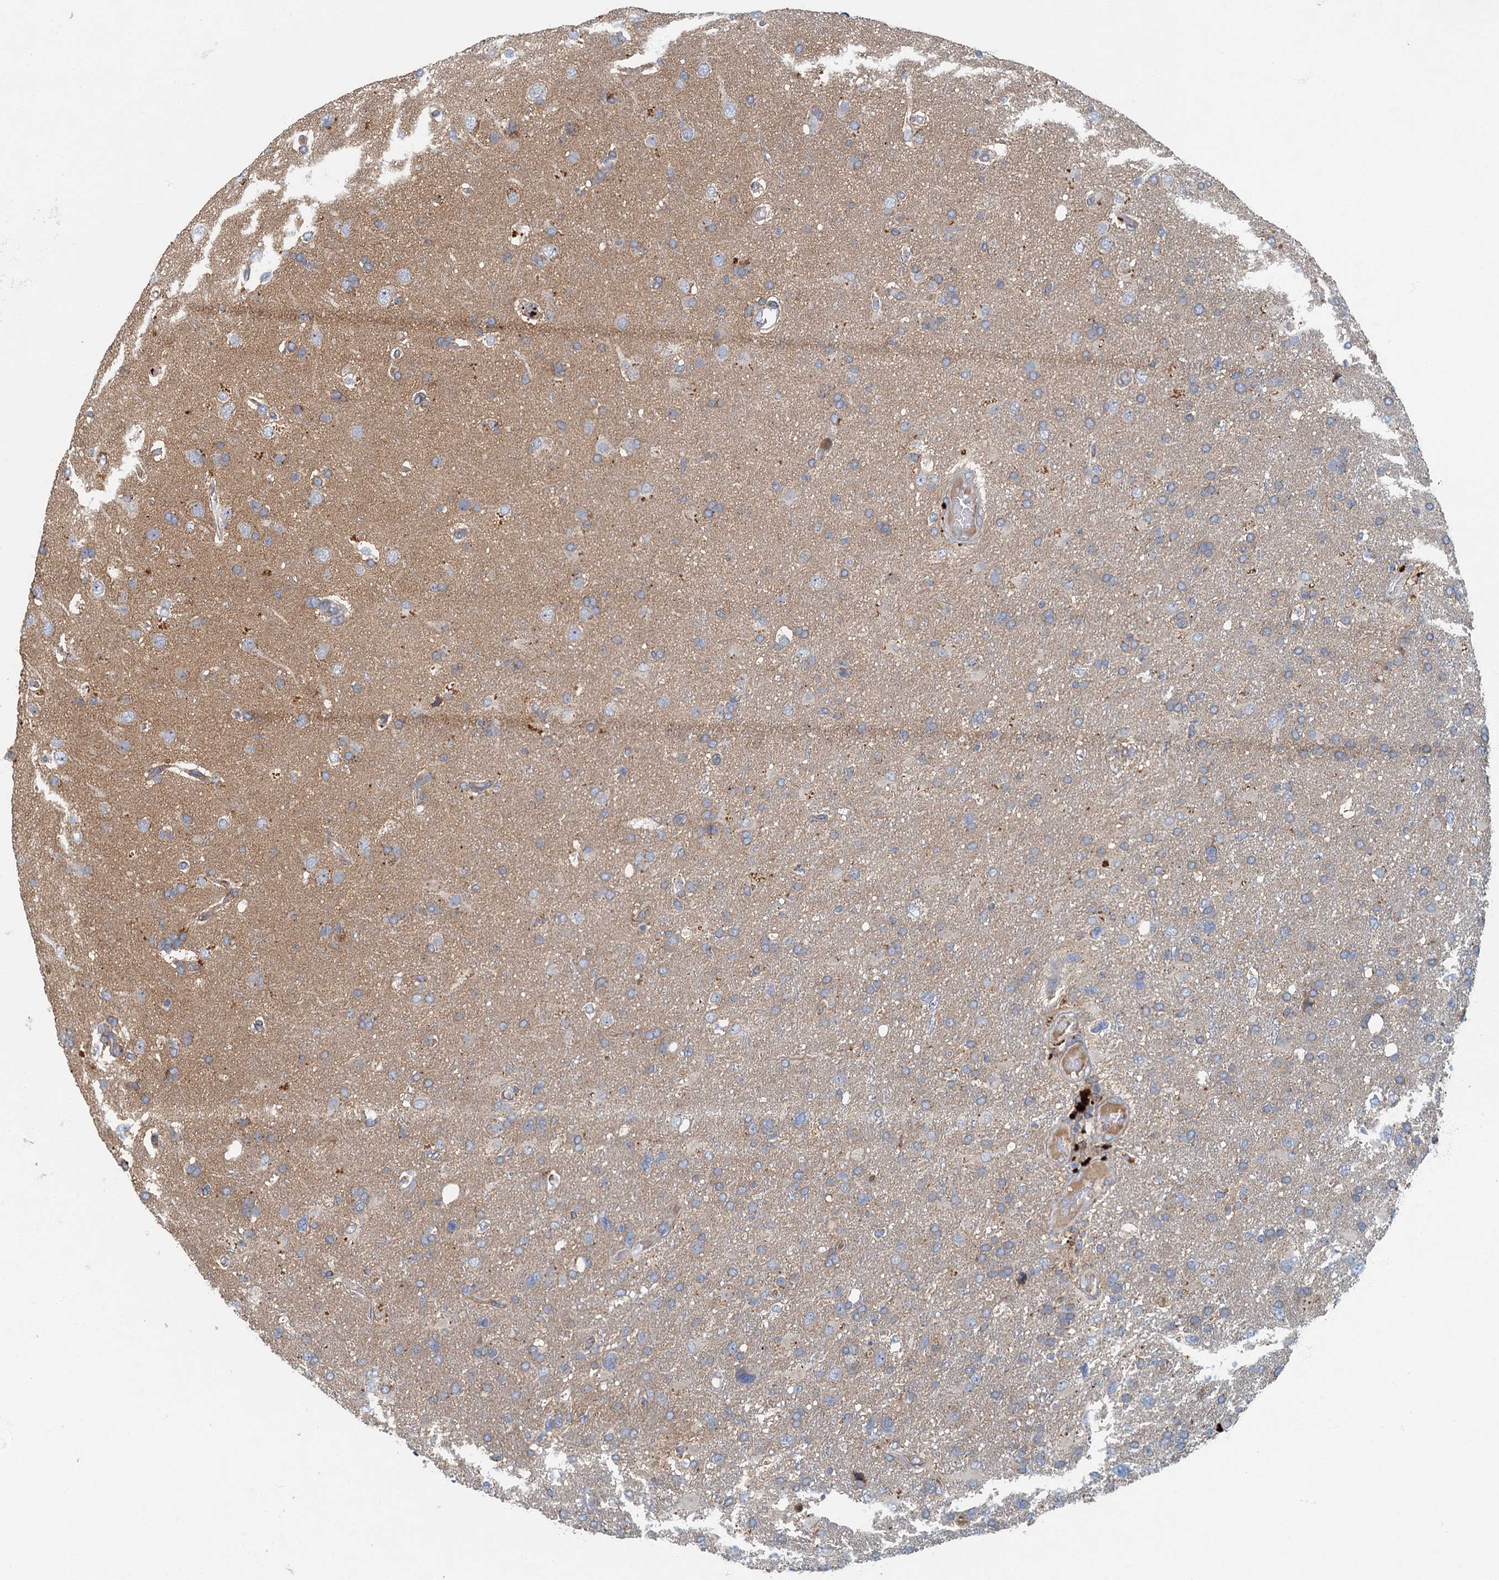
{"staining": {"intensity": "weak", "quantity": "<25%", "location": "cytoplasmic/membranous"}, "tissue": "glioma", "cell_type": "Tumor cells", "image_type": "cancer", "snomed": [{"axis": "morphology", "description": "Glioma, malignant, High grade"}, {"axis": "topography", "description": "Brain"}], "caption": "This is an immunohistochemistry (IHC) histopathology image of glioma. There is no expression in tumor cells.", "gene": "SPDYC", "patient": {"sex": "male", "age": 61}}